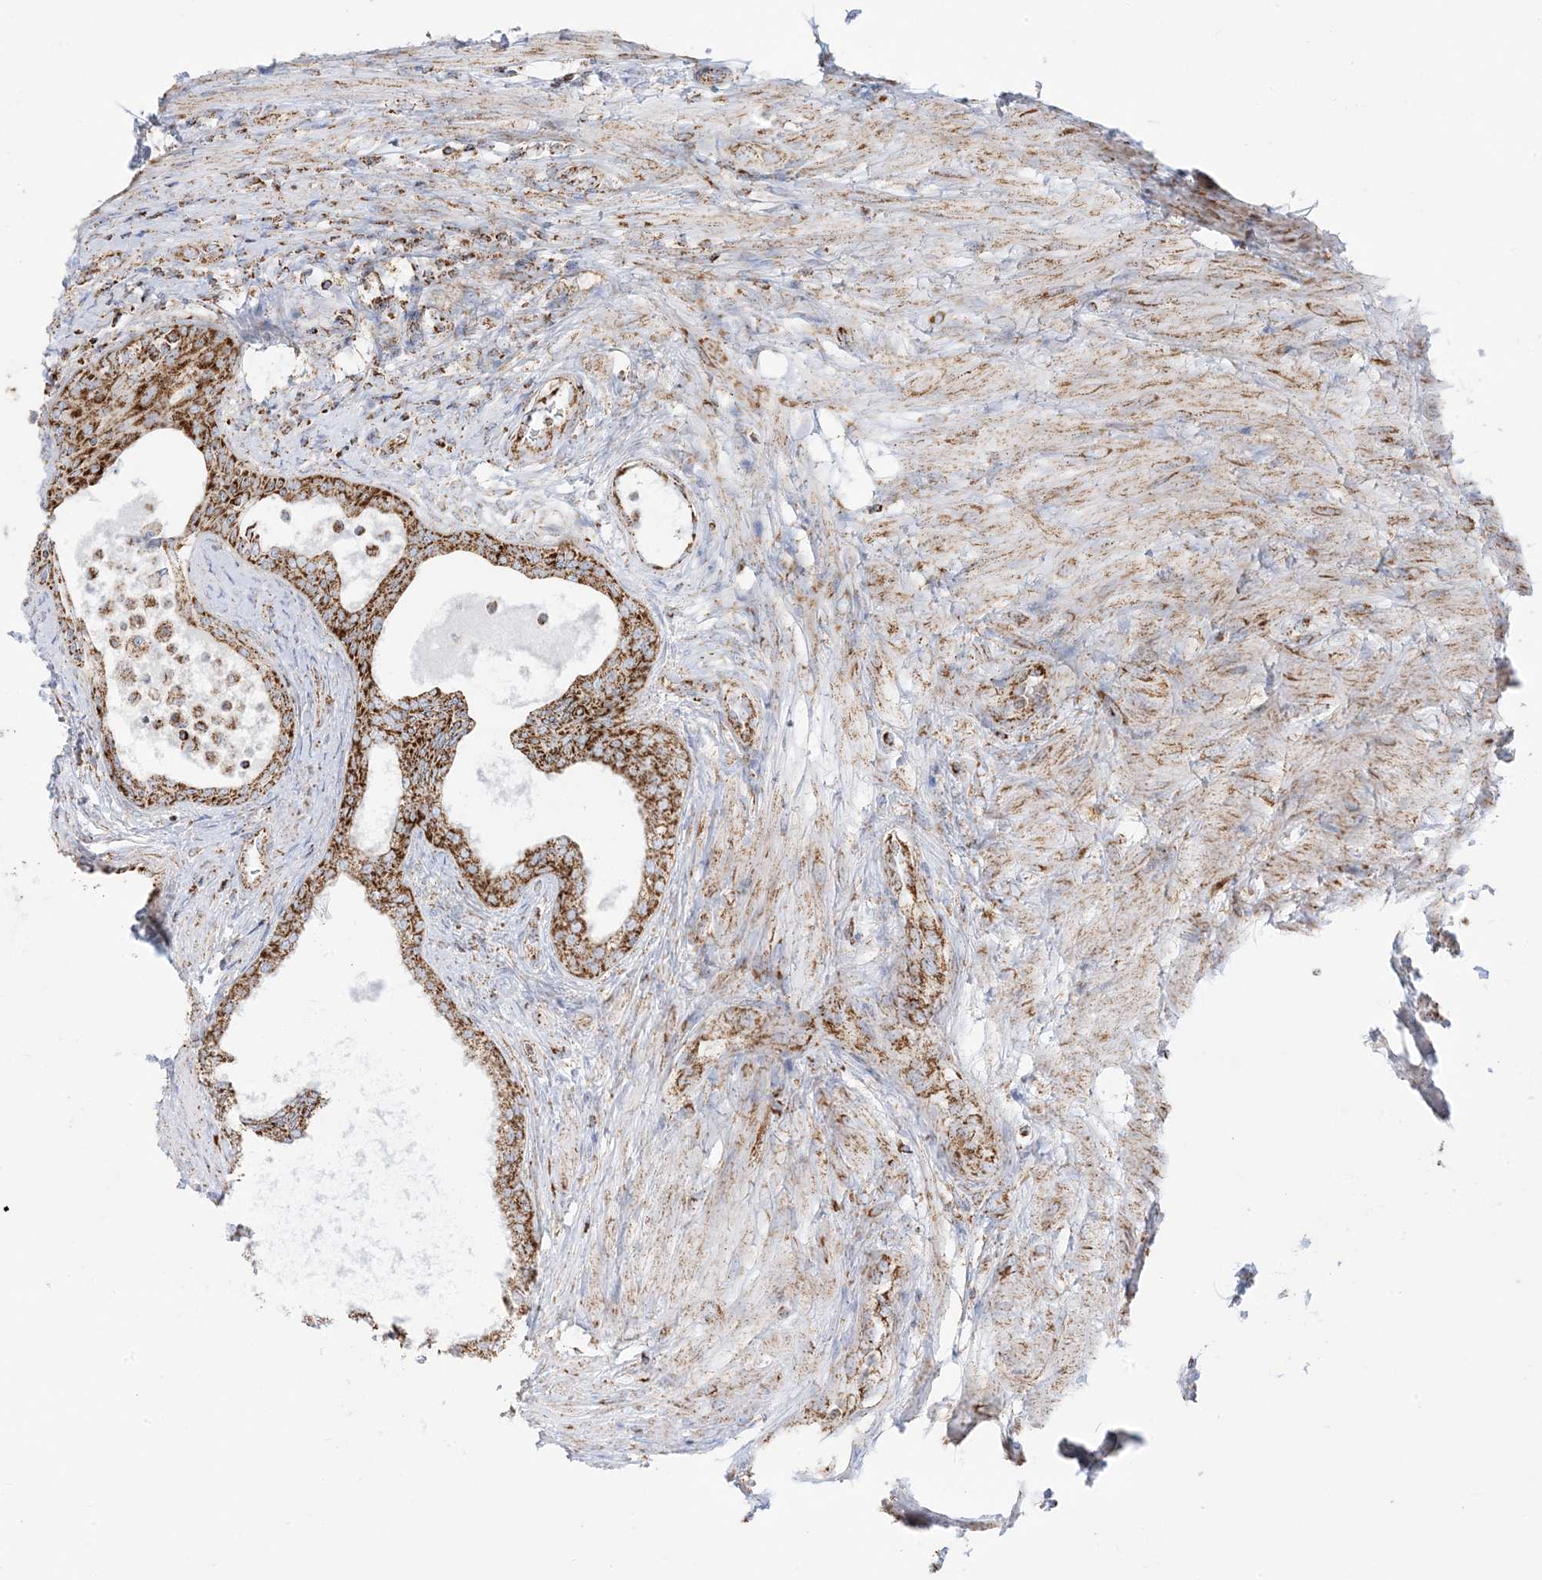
{"staining": {"intensity": "strong", "quantity": ">75%", "location": "cytoplasmic/membranous"}, "tissue": "prostate", "cell_type": "Glandular cells", "image_type": "normal", "snomed": [{"axis": "morphology", "description": "Normal tissue, NOS"}, {"axis": "topography", "description": "Prostate"}], "caption": "Glandular cells demonstrate strong cytoplasmic/membranous positivity in approximately >75% of cells in unremarkable prostate.", "gene": "MRPS36", "patient": {"sex": "male", "age": 76}}